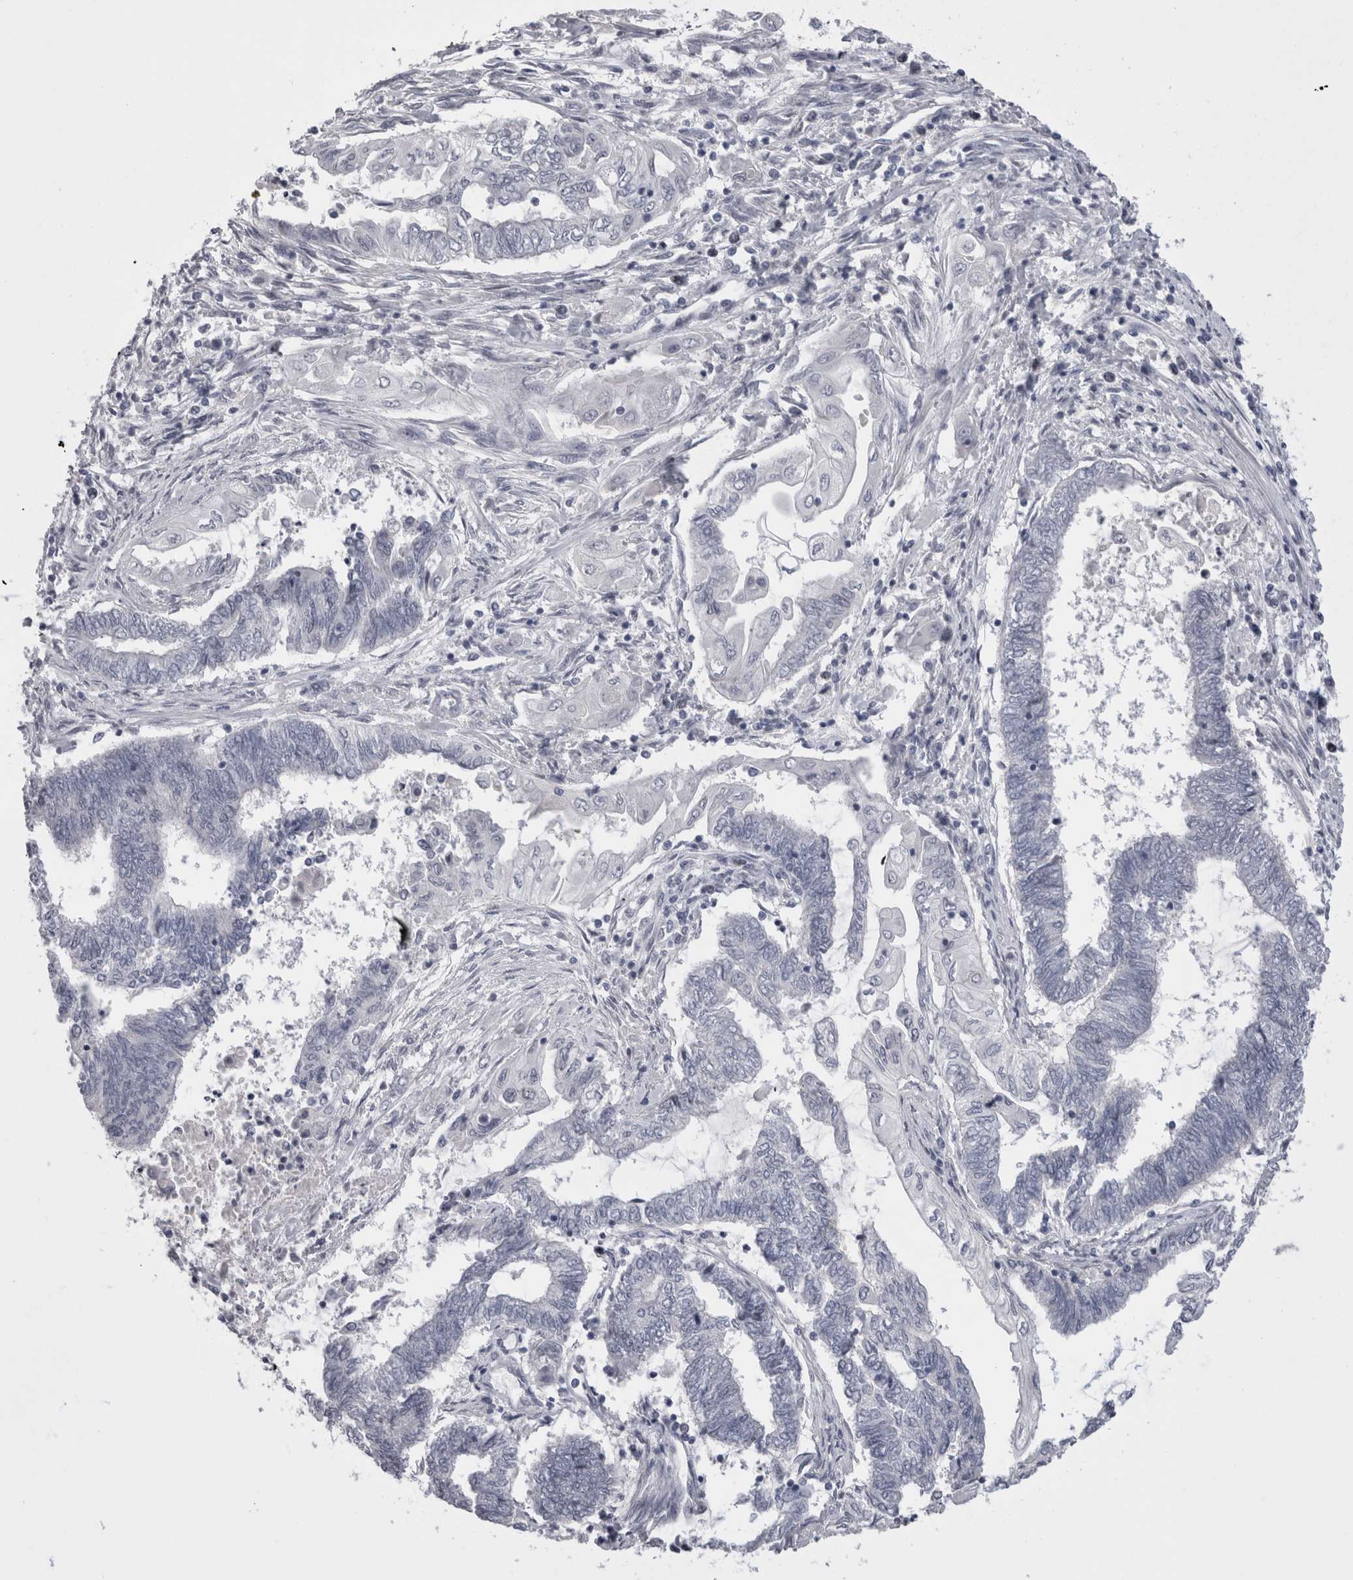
{"staining": {"intensity": "negative", "quantity": "none", "location": "none"}, "tissue": "endometrial cancer", "cell_type": "Tumor cells", "image_type": "cancer", "snomed": [{"axis": "morphology", "description": "Adenocarcinoma, NOS"}, {"axis": "topography", "description": "Uterus"}, {"axis": "topography", "description": "Endometrium"}], "caption": "This histopathology image is of adenocarcinoma (endometrial) stained with immunohistochemistry (IHC) to label a protein in brown with the nuclei are counter-stained blue. There is no expression in tumor cells. (DAB immunohistochemistry (IHC) visualized using brightfield microscopy, high magnification).", "gene": "KIF18B", "patient": {"sex": "female", "age": 70}}